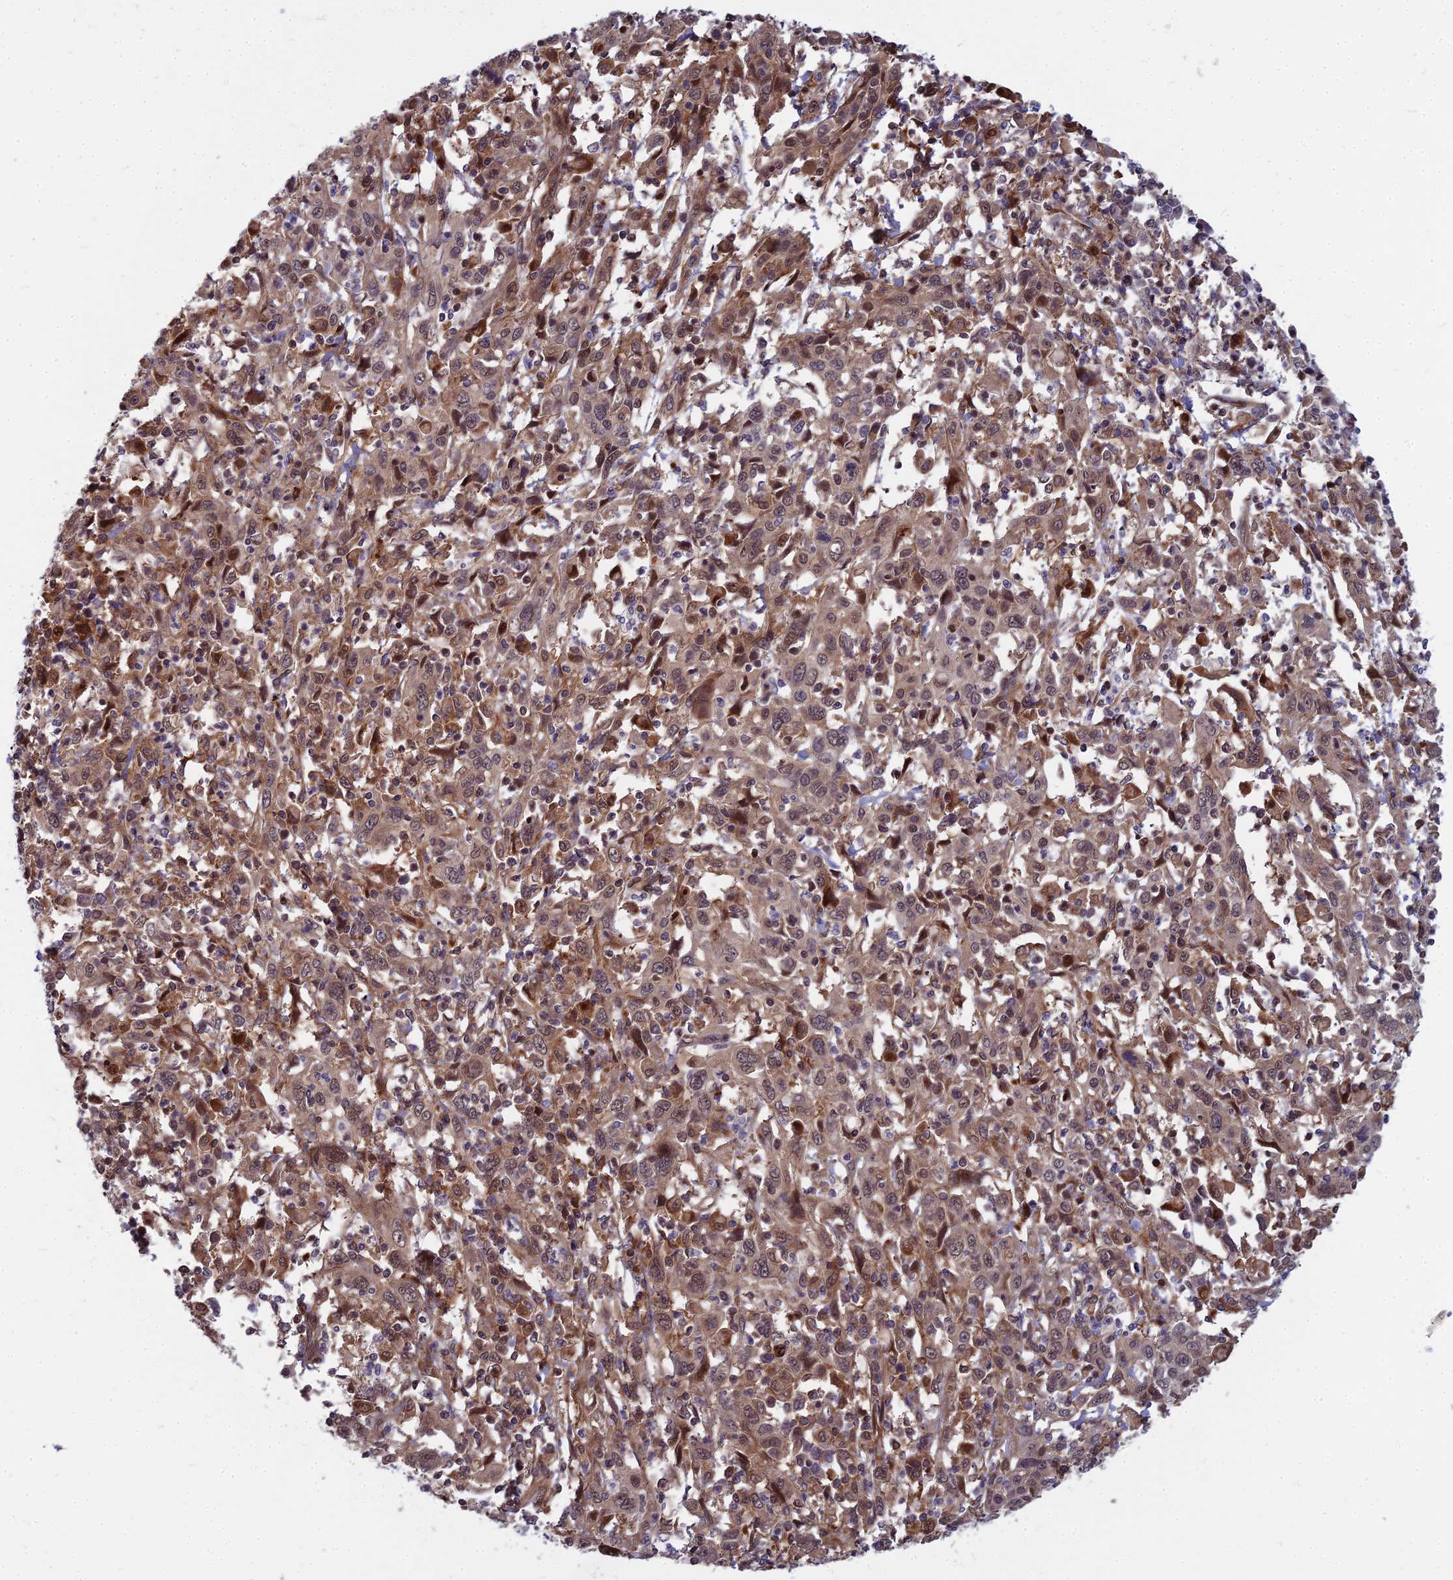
{"staining": {"intensity": "moderate", "quantity": ">75%", "location": "cytoplasmic/membranous,nuclear"}, "tissue": "cervical cancer", "cell_type": "Tumor cells", "image_type": "cancer", "snomed": [{"axis": "morphology", "description": "Squamous cell carcinoma, NOS"}, {"axis": "topography", "description": "Cervix"}], "caption": "A photomicrograph of squamous cell carcinoma (cervical) stained for a protein shows moderate cytoplasmic/membranous and nuclear brown staining in tumor cells.", "gene": "COMMD2", "patient": {"sex": "female", "age": 46}}